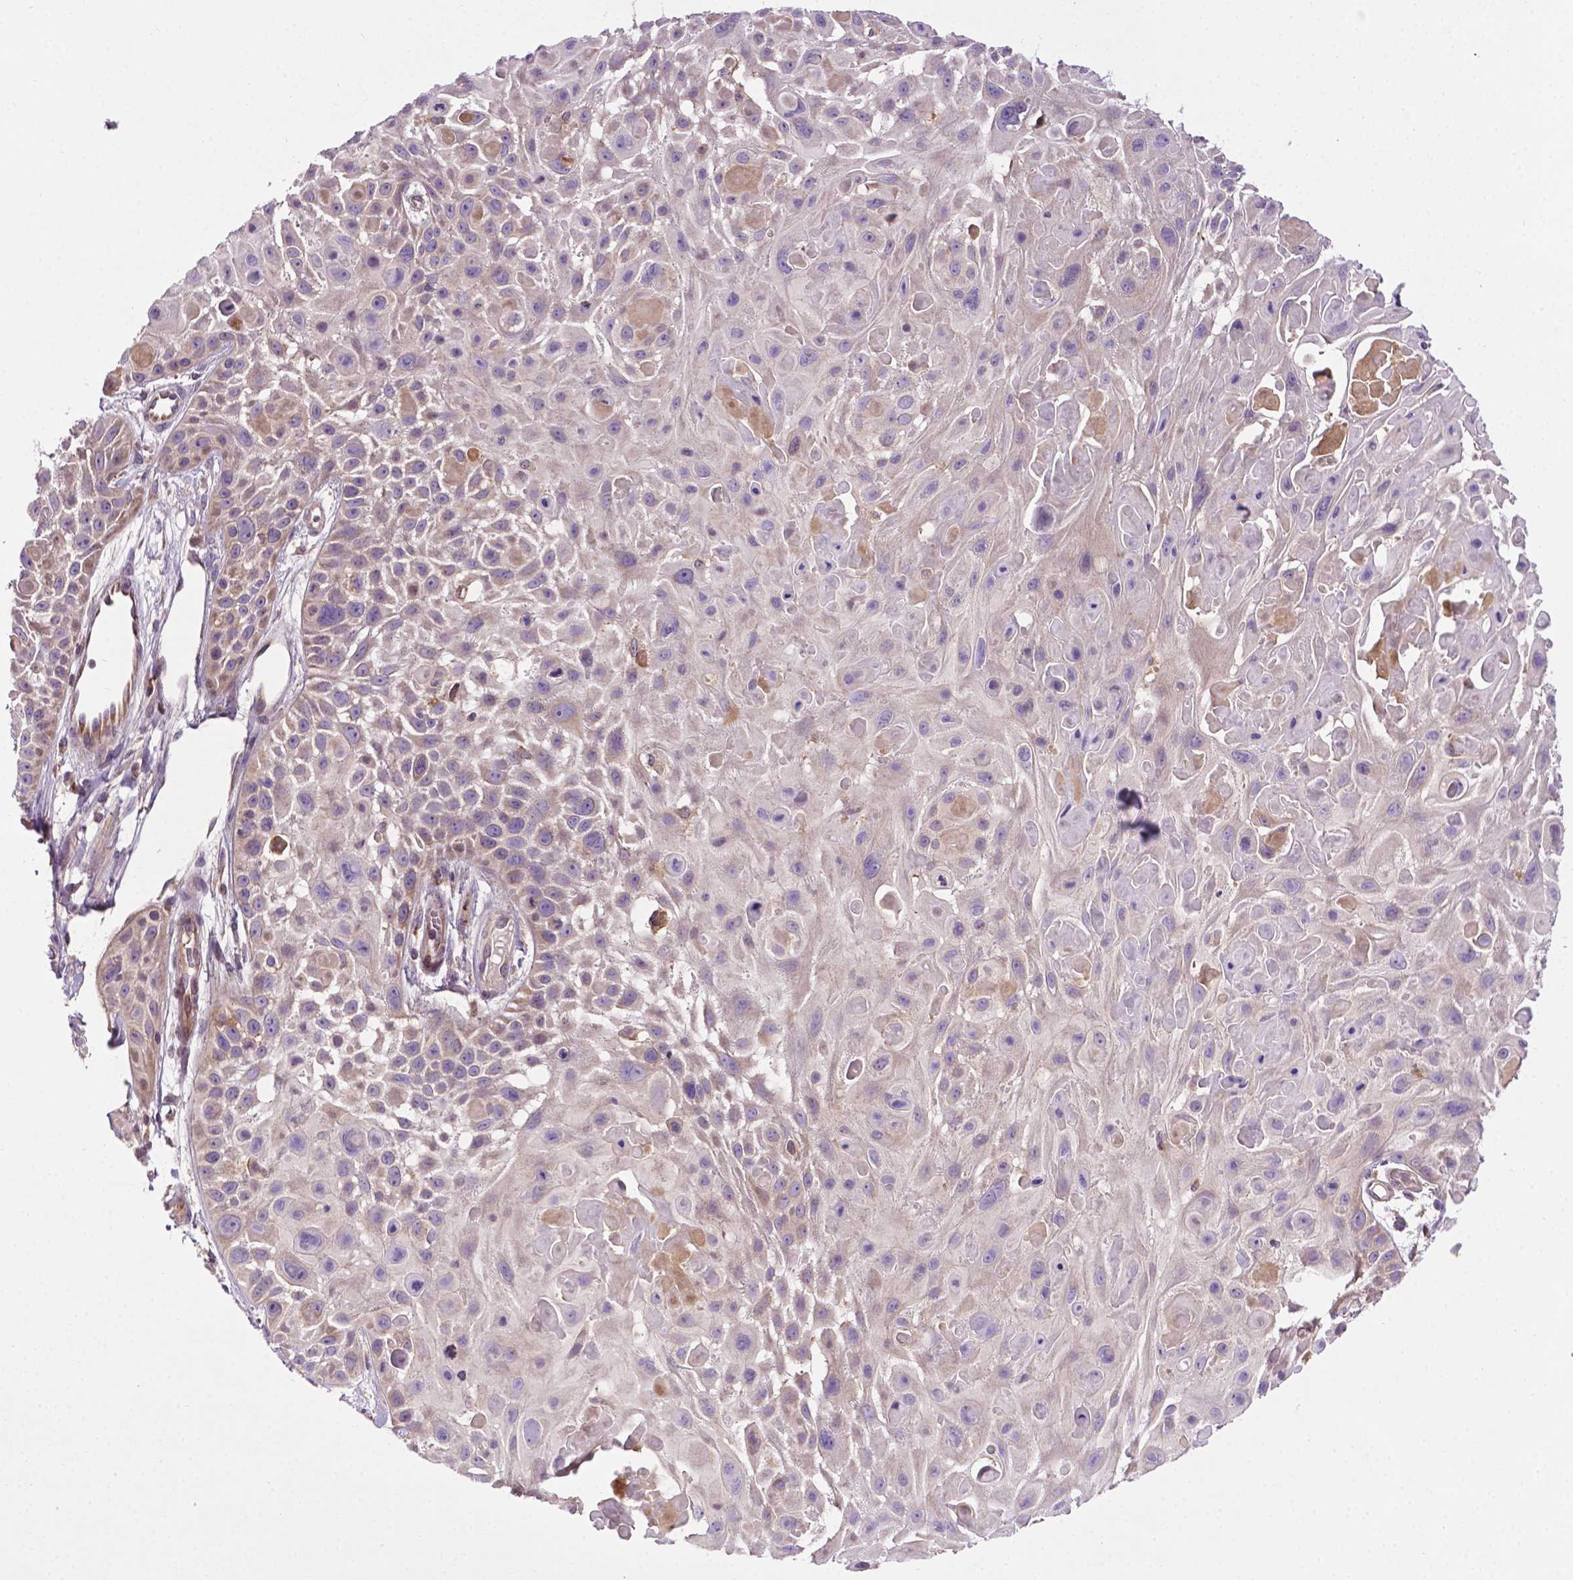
{"staining": {"intensity": "negative", "quantity": "none", "location": "none"}, "tissue": "skin cancer", "cell_type": "Tumor cells", "image_type": "cancer", "snomed": [{"axis": "morphology", "description": "Squamous cell carcinoma, NOS"}, {"axis": "topography", "description": "Skin"}, {"axis": "topography", "description": "Anal"}], "caption": "Immunohistochemistry of human skin cancer exhibits no positivity in tumor cells. (Stains: DAB IHC with hematoxylin counter stain, Microscopy: brightfield microscopy at high magnification).", "gene": "SPNS2", "patient": {"sex": "female", "age": 75}}